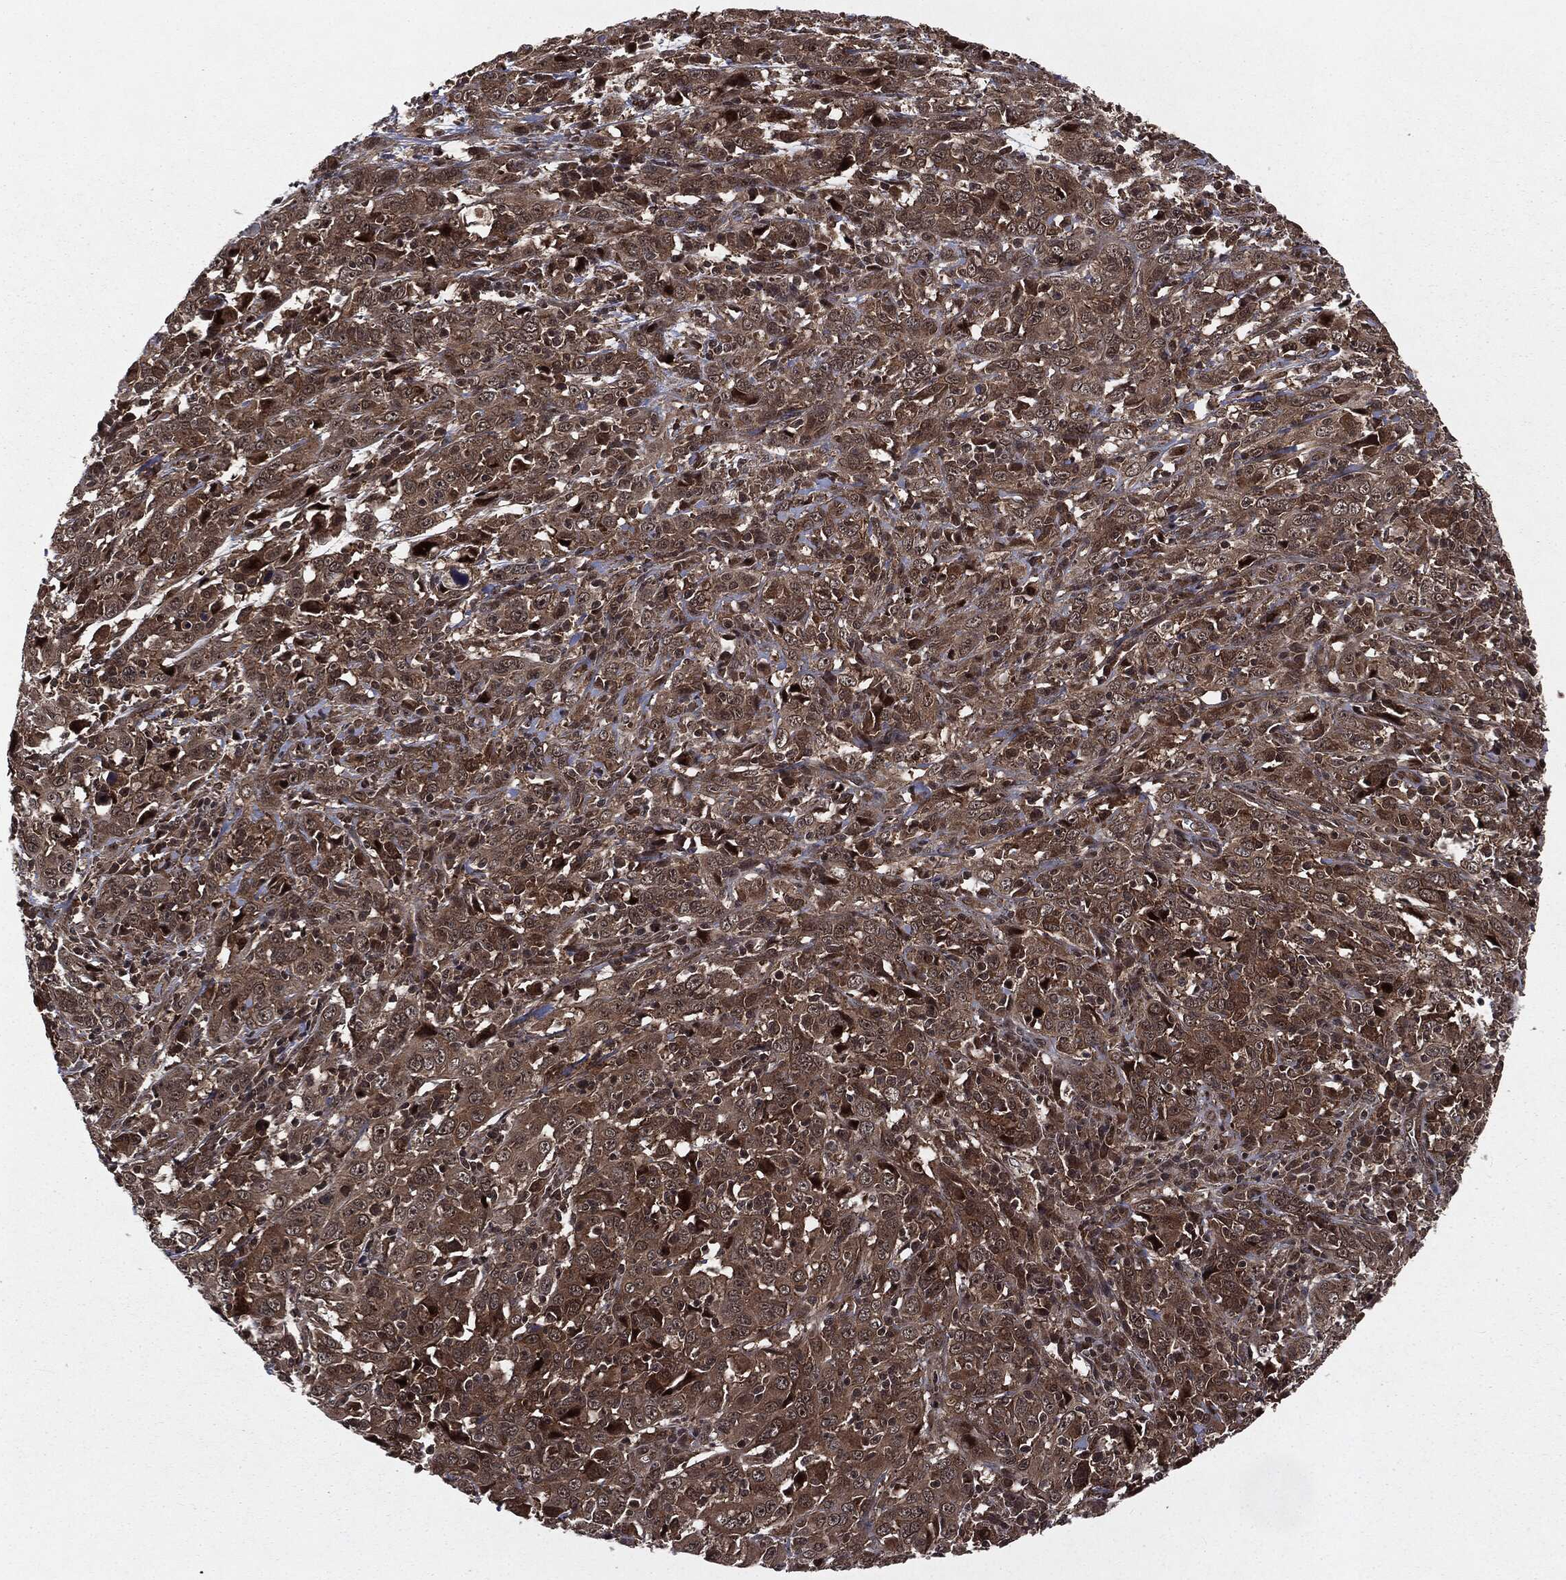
{"staining": {"intensity": "strong", "quantity": "25%-75%", "location": "cytoplasmic/membranous"}, "tissue": "cervical cancer", "cell_type": "Tumor cells", "image_type": "cancer", "snomed": [{"axis": "morphology", "description": "Squamous cell carcinoma, NOS"}, {"axis": "topography", "description": "Cervix"}], "caption": "Cervical cancer stained with DAB immunohistochemistry exhibits high levels of strong cytoplasmic/membranous positivity in approximately 25%-75% of tumor cells. Ihc stains the protein of interest in brown and the nuclei are stained blue.", "gene": "STAU2", "patient": {"sex": "female", "age": 46}}